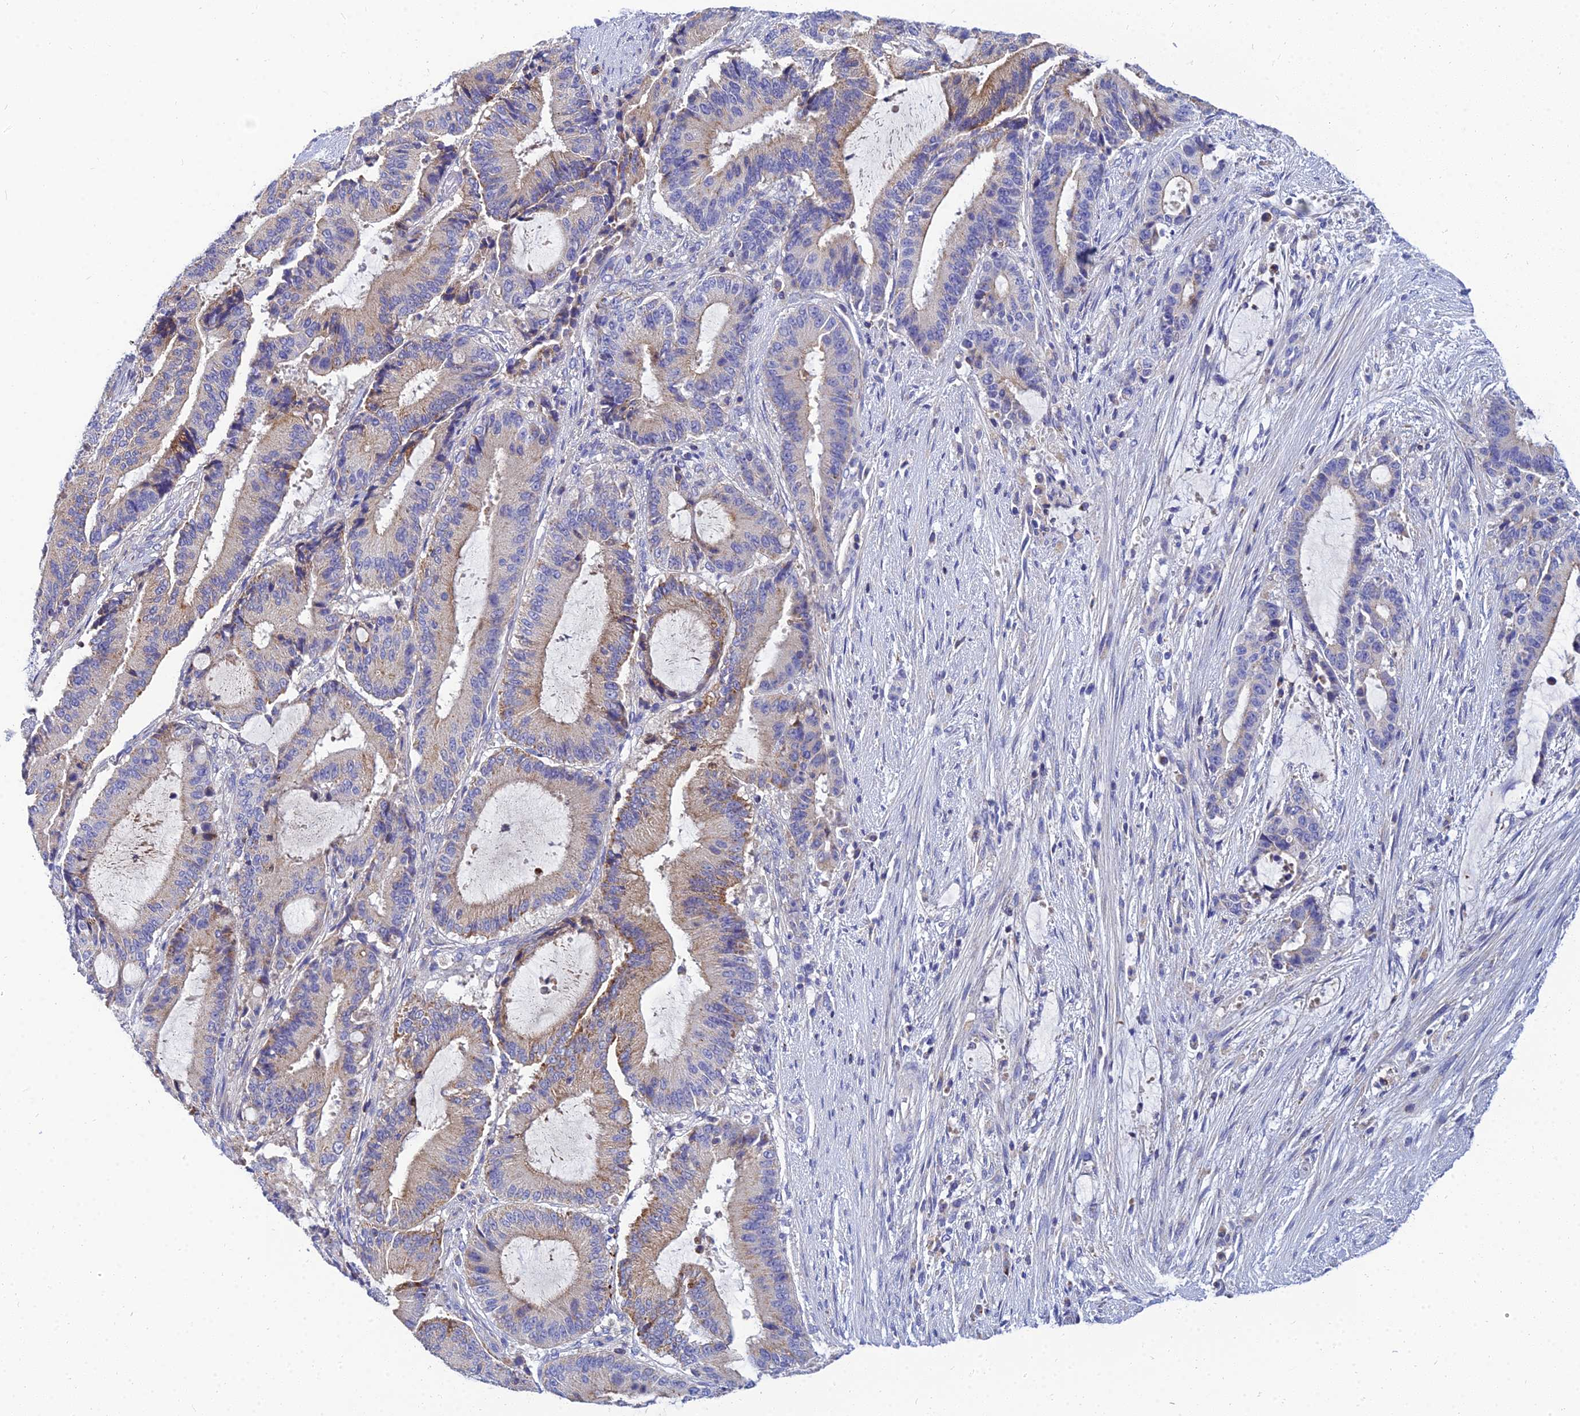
{"staining": {"intensity": "moderate", "quantity": "<25%", "location": "cytoplasmic/membranous"}, "tissue": "liver cancer", "cell_type": "Tumor cells", "image_type": "cancer", "snomed": [{"axis": "morphology", "description": "Normal tissue, NOS"}, {"axis": "morphology", "description": "Cholangiocarcinoma"}, {"axis": "topography", "description": "Liver"}, {"axis": "topography", "description": "Peripheral nerve tissue"}], "caption": "Liver cancer (cholangiocarcinoma) tissue displays moderate cytoplasmic/membranous staining in about <25% of tumor cells", "gene": "NPY", "patient": {"sex": "female", "age": 73}}